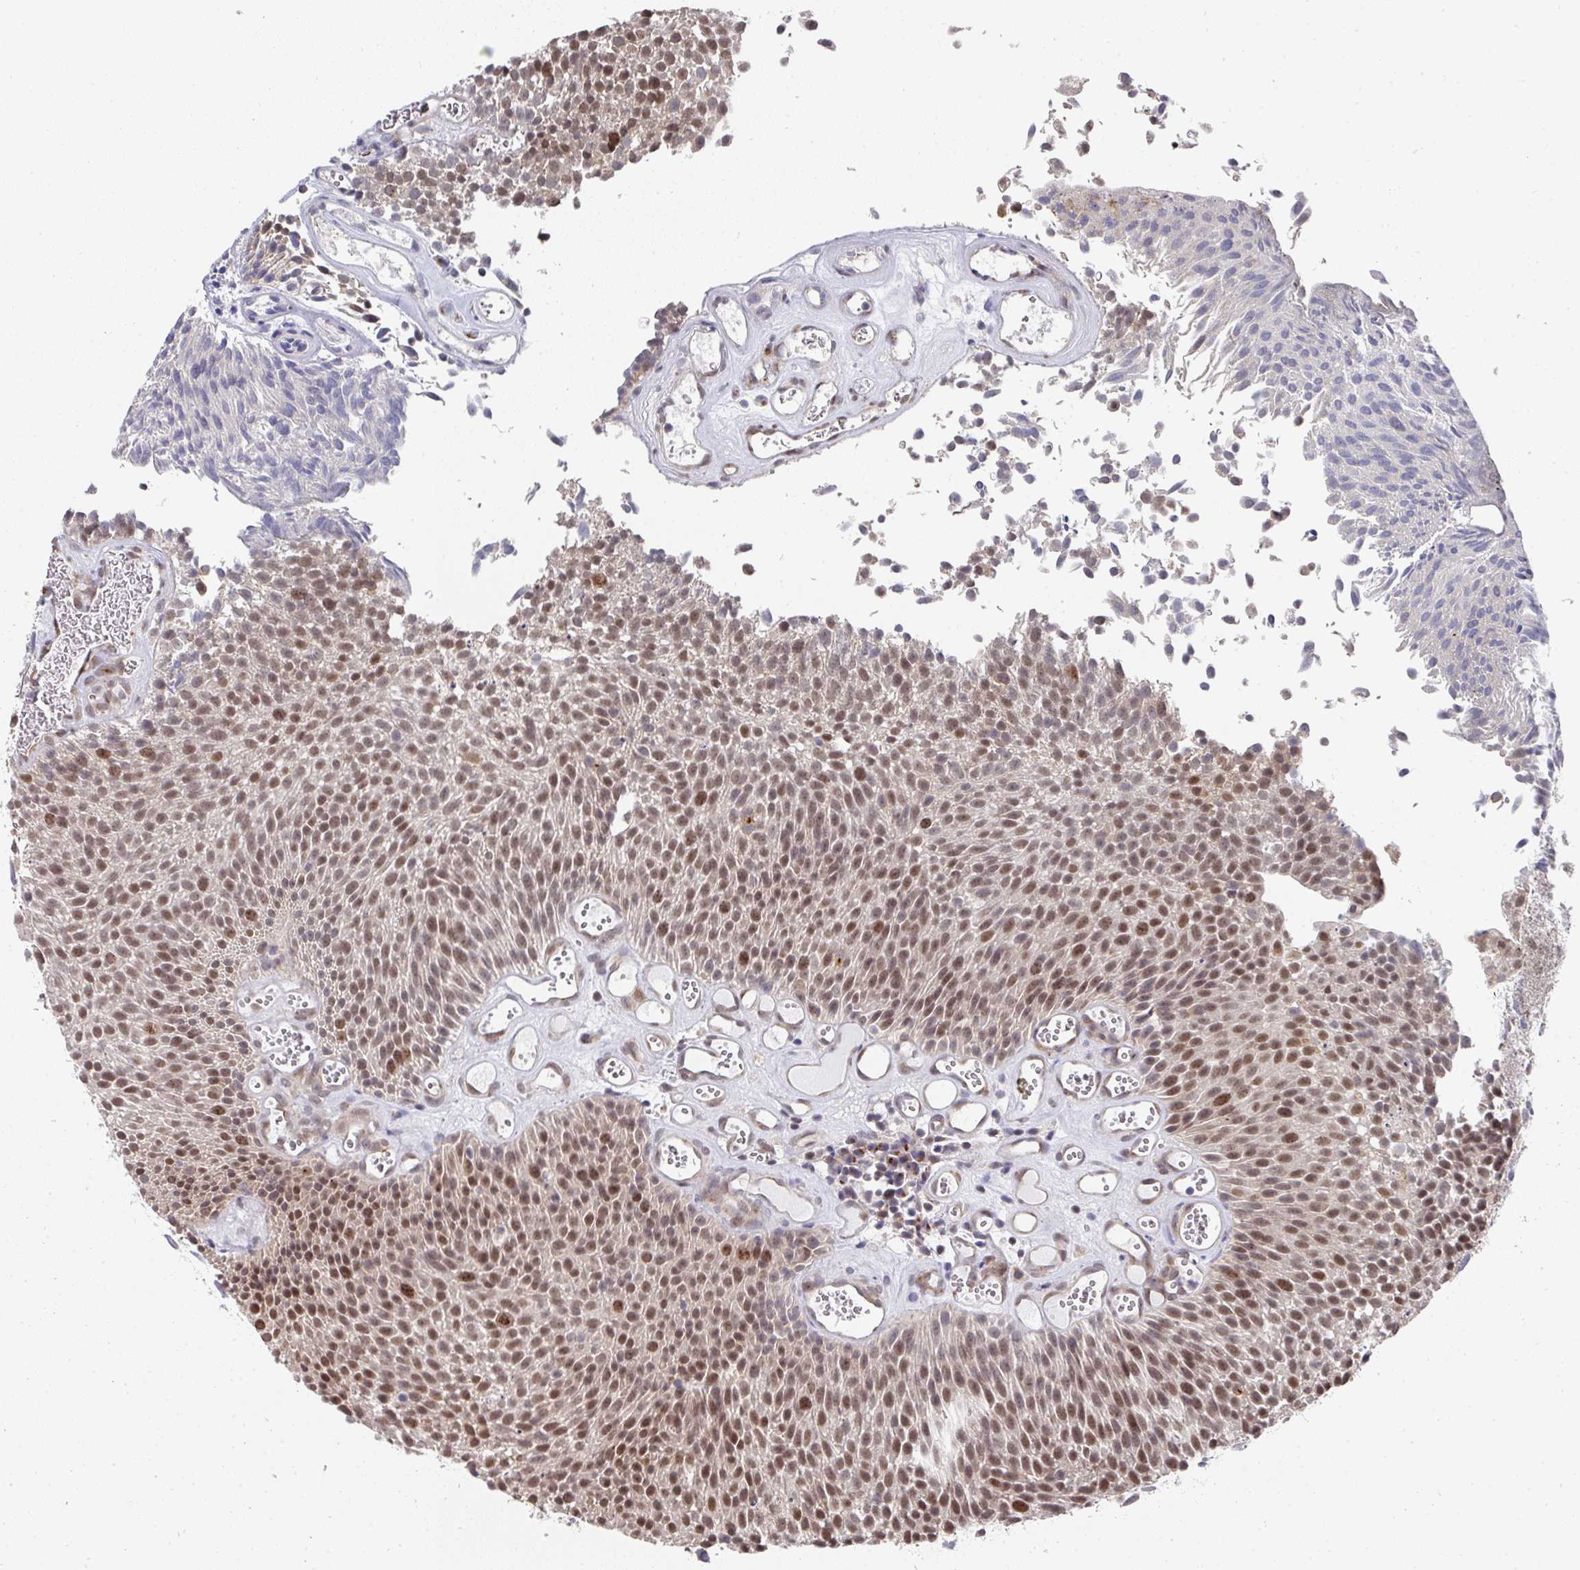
{"staining": {"intensity": "moderate", "quantity": ">75%", "location": "nuclear"}, "tissue": "urothelial cancer", "cell_type": "Tumor cells", "image_type": "cancer", "snomed": [{"axis": "morphology", "description": "Urothelial carcinoma, Low grade"}, {"axis": "topography", "description": "Urinary bladder"}], "caption": "Human urothelial cancer stained with a brown dye displays moderate nuclear positive positivity in about >75% of tumor cells.", "gene": "C18orf25", "patient": {"sex": "female", "age": 79}}